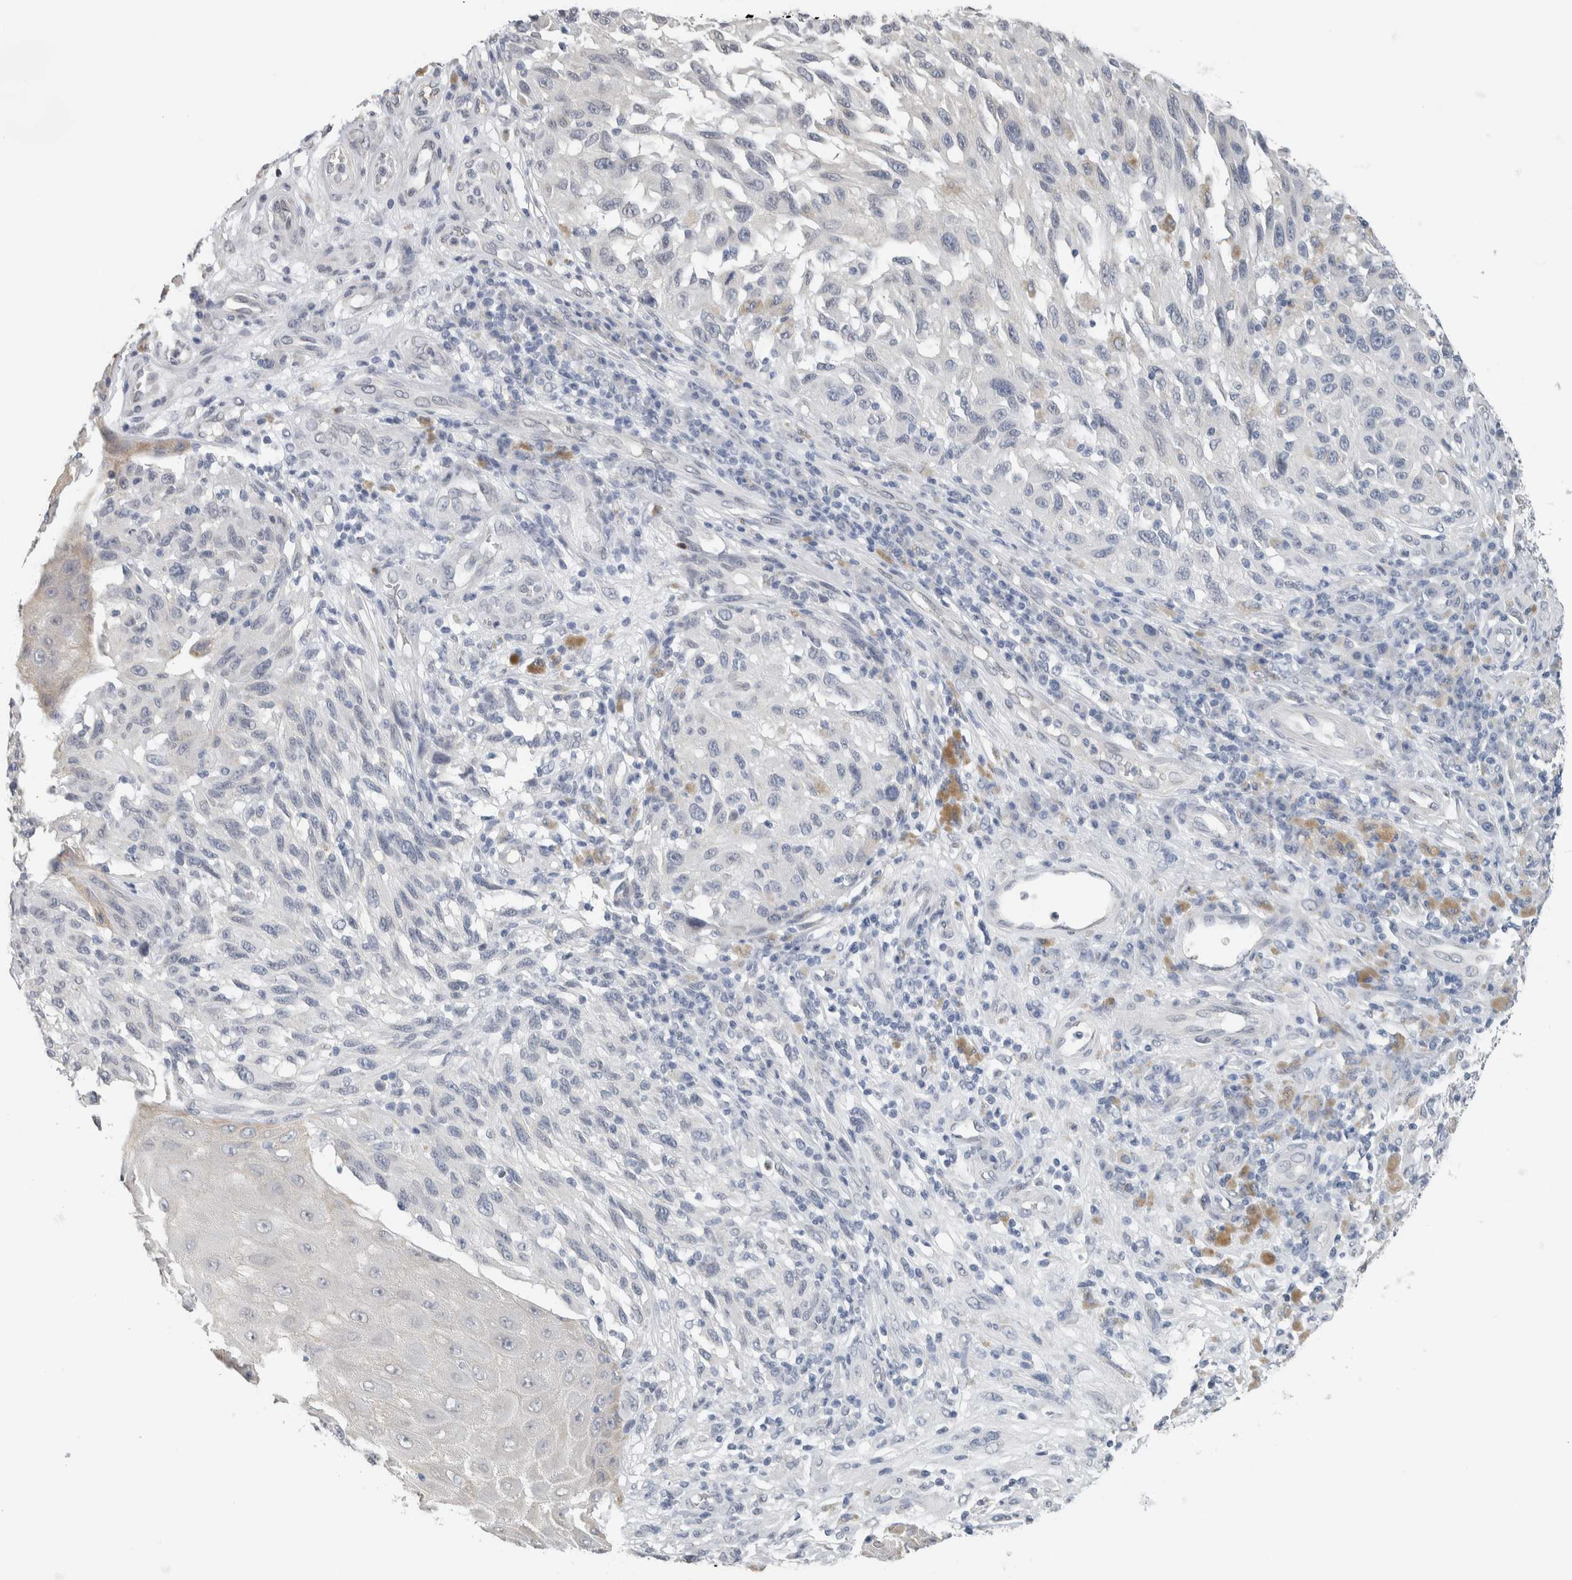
{"staining": {"intensity": "negative", "quantity": "none", "location": "none"}, "tissue": "melanoma", "cell_type": "Tumor cells", "image_type": "cancer", "snomed": [{"axis": "morphology", "description": "Malignant melanoma, NOS"}, {"axis": "topography", "description": "Skin"}], "caption": "A photomicrograph of human melanoma is negative for staining in tumor cells. (Brightfield microscopy of DAB immunohistochemistry (IHC) at high magnification).", "gene": "NEFM", "patient": {"sex": "female", "age": 73}}